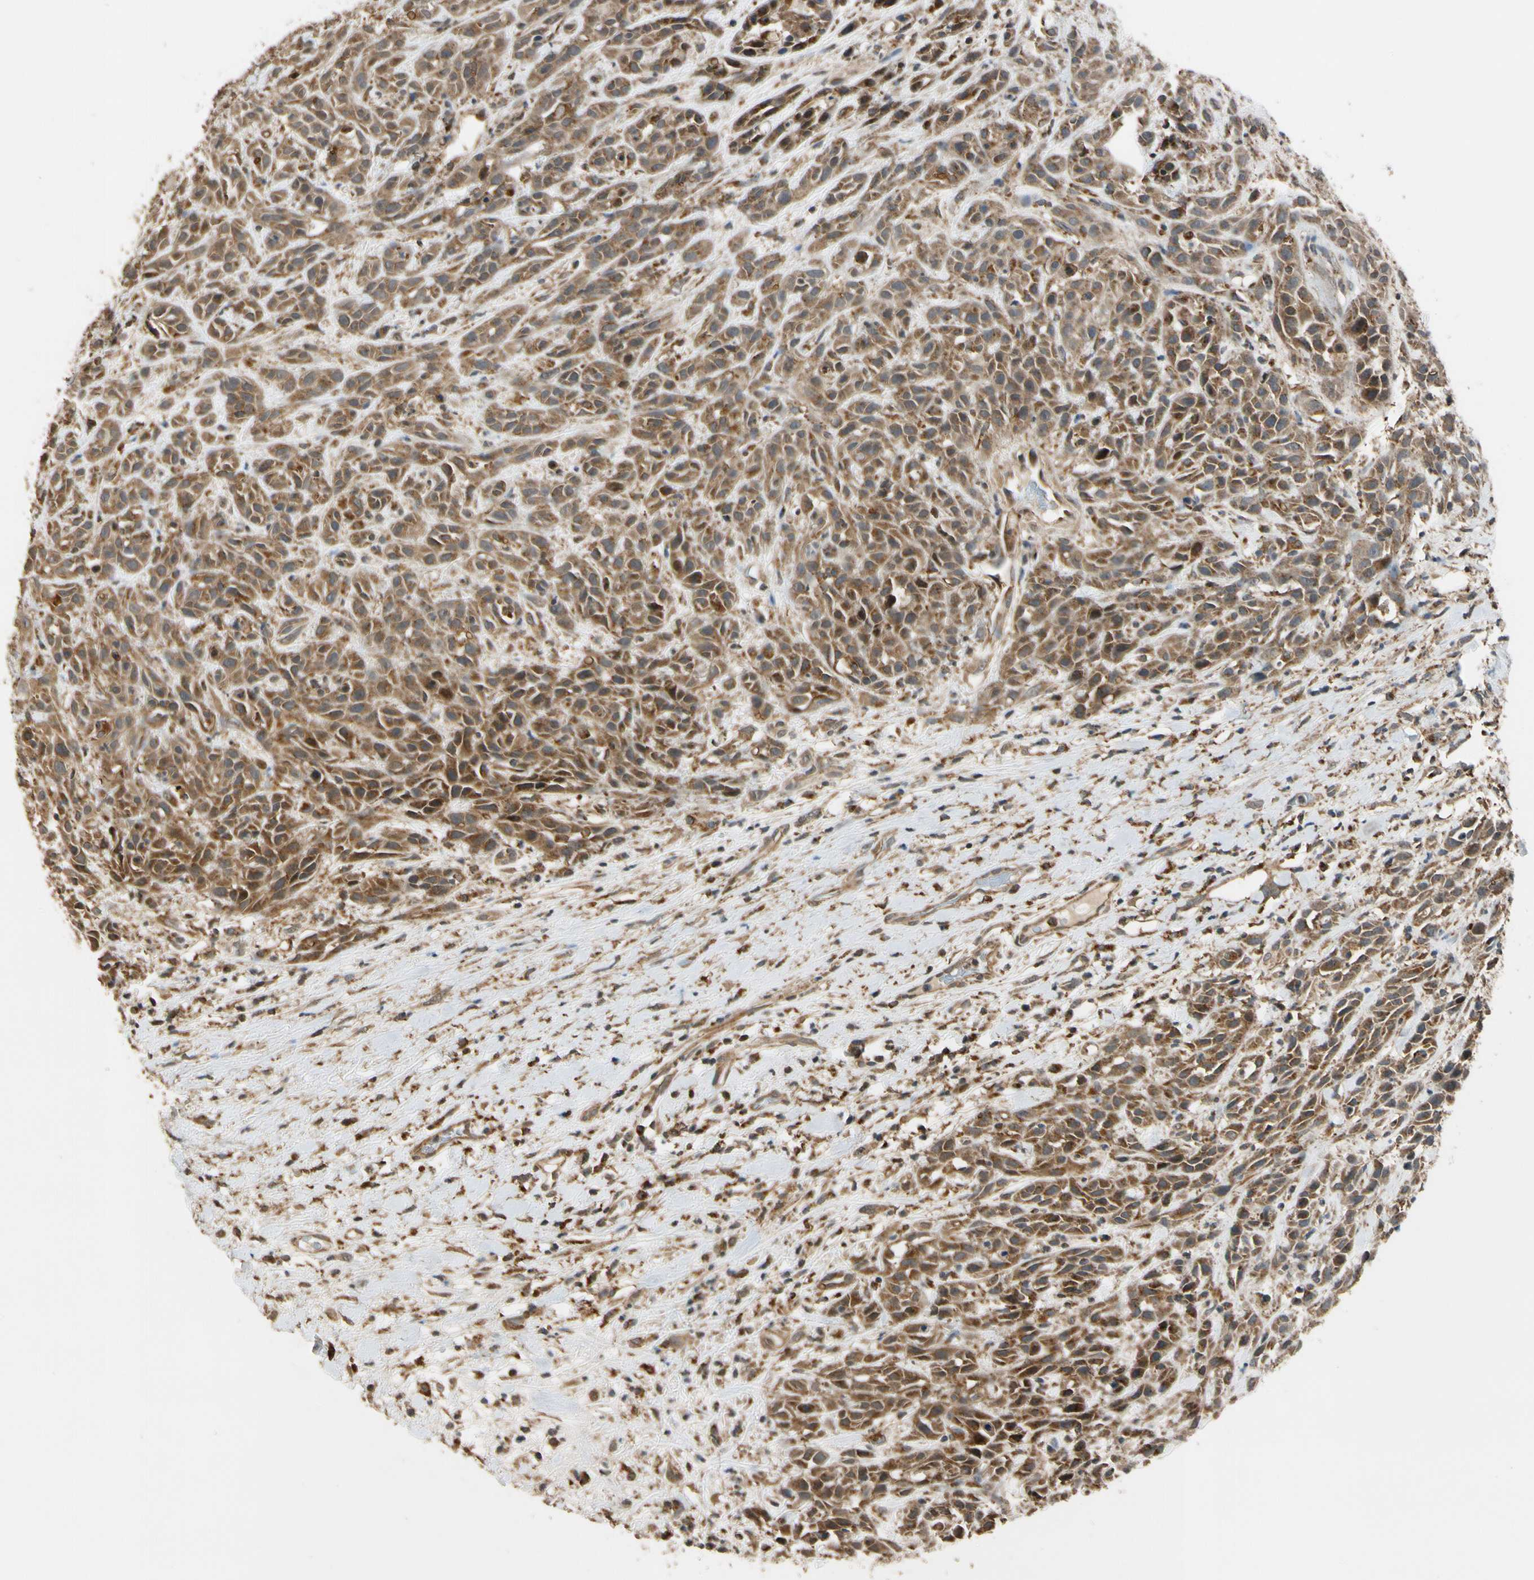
{"staining": {"intensity": "moderate", "quantity": ">75%", "location": "cytoplasmic/membranous"}, "tissue": "head and neck cancer", "cell_type": "Tumor cells", "image_type": "cancer", "snomed": [{"axis": "morphology", "description": "Normal tissue, NOS"}, {"axis": "morphology", "description": "Squamous cell carcinoma, NOS"}, {"axis": "topography", "description": "Cartilage tissue"}, {"axis": "topography", "description": "Head-Neck"}], "caption": "Tumor cells exhibit medium levels of moderate cytoplasmic/membranous expression in approximately >75% of cells in human head and neck squamous cell carcinoma. (Brightfield microscopy of DAB IHC at high magnification).", "gene": "LAMTOR1", "patient": {"sex": "male", "age": 62}}